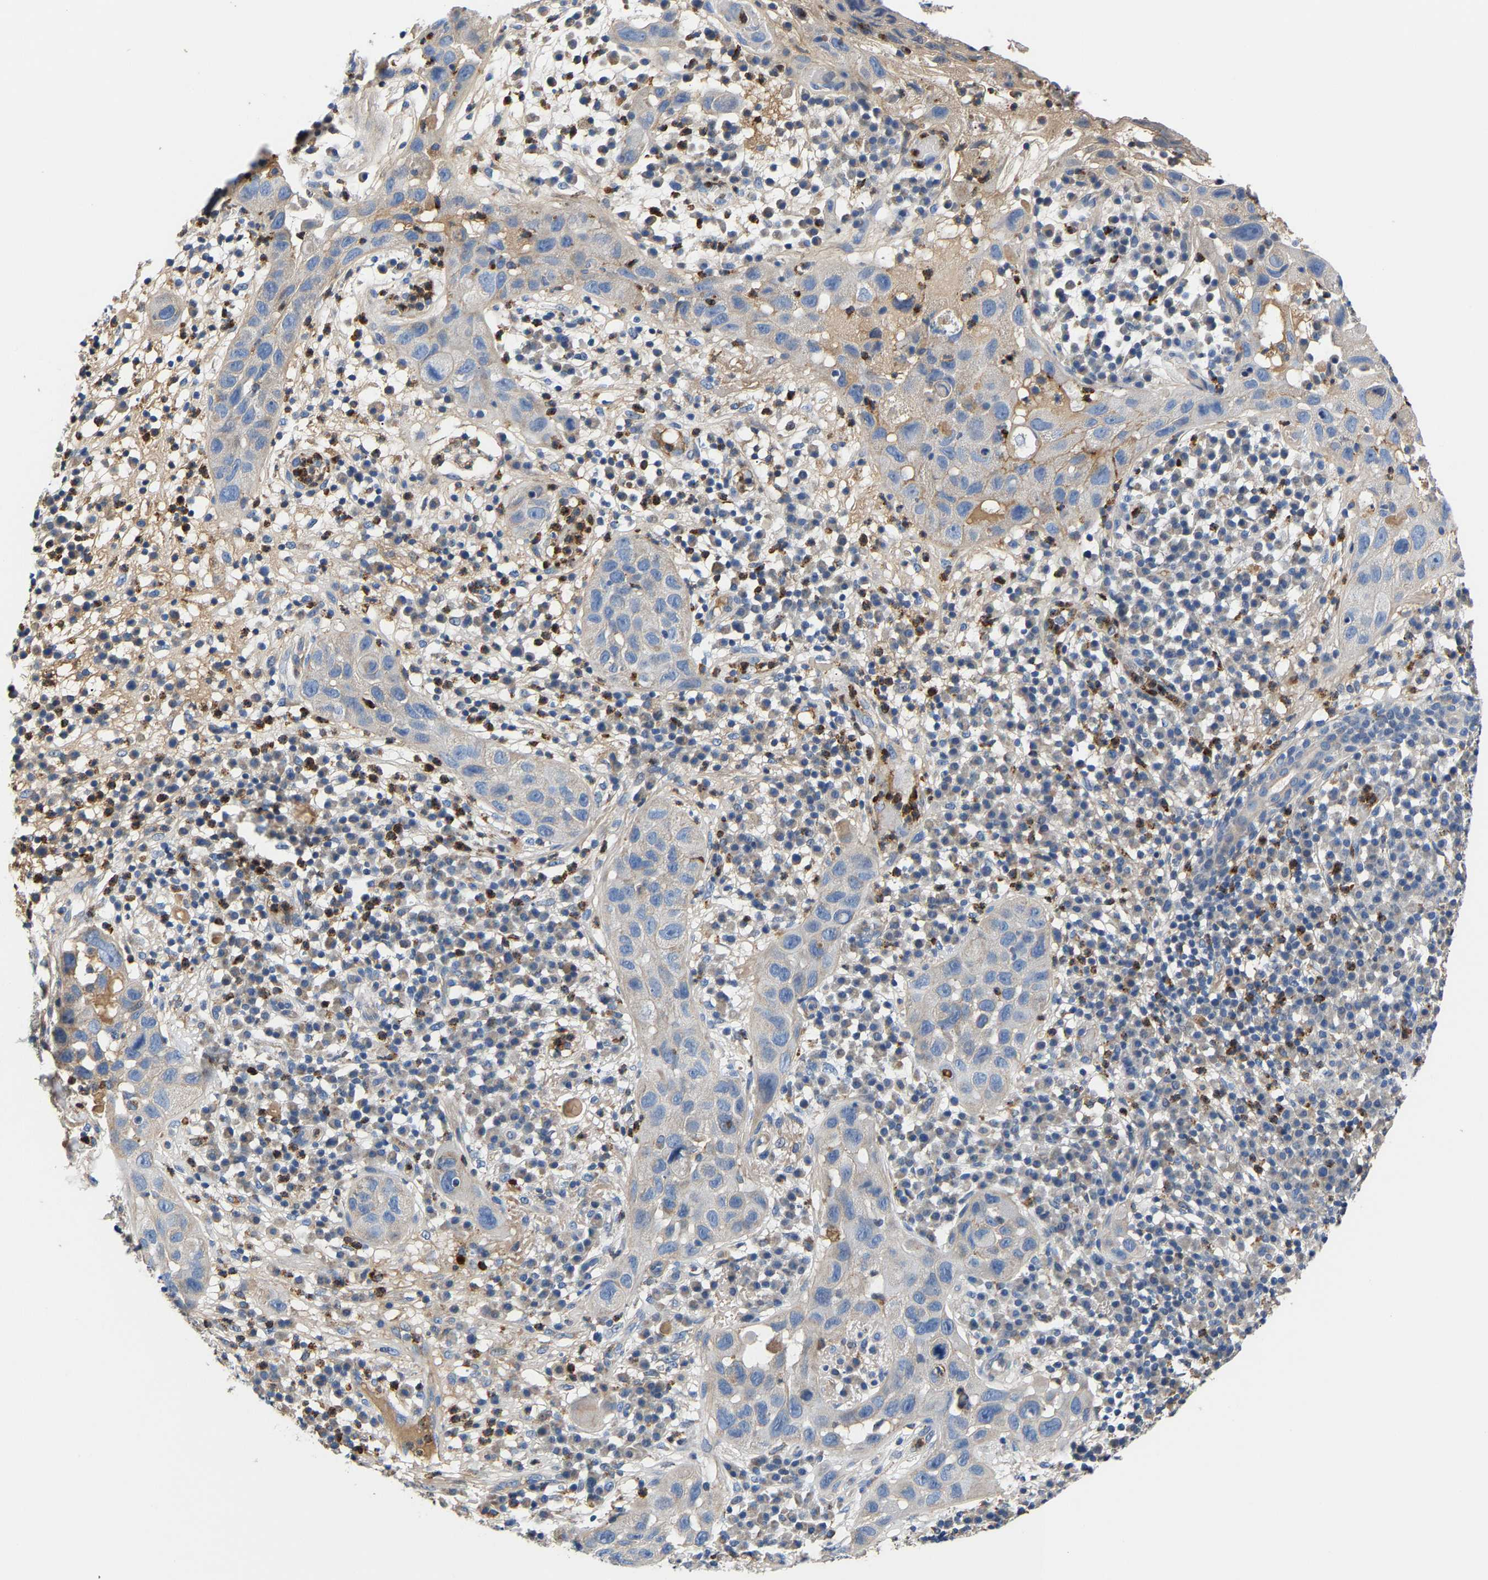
{"staining": {"intensity": "weak", "quantity": "<25%", "location": "cytoplasmic/membranous"}, "tissue": "skin cancer", "cell_type": "Tumor cells", "image_type": "cancer", "snomed": [{"axis": "morphology", "description": "Squamous cell carcinoma in situ, NOS"}, {"axis": "morphology", "description": "Squamous cell carcinoma, NOS"}, {"axis": "topography", "description": "Skin"}], "caption": "There is no significant staining in tumor cells of skin squamous cell carcinoma in situ.", "gene": "CCDC171", "patient": {"sex": "male", "age": 93}}